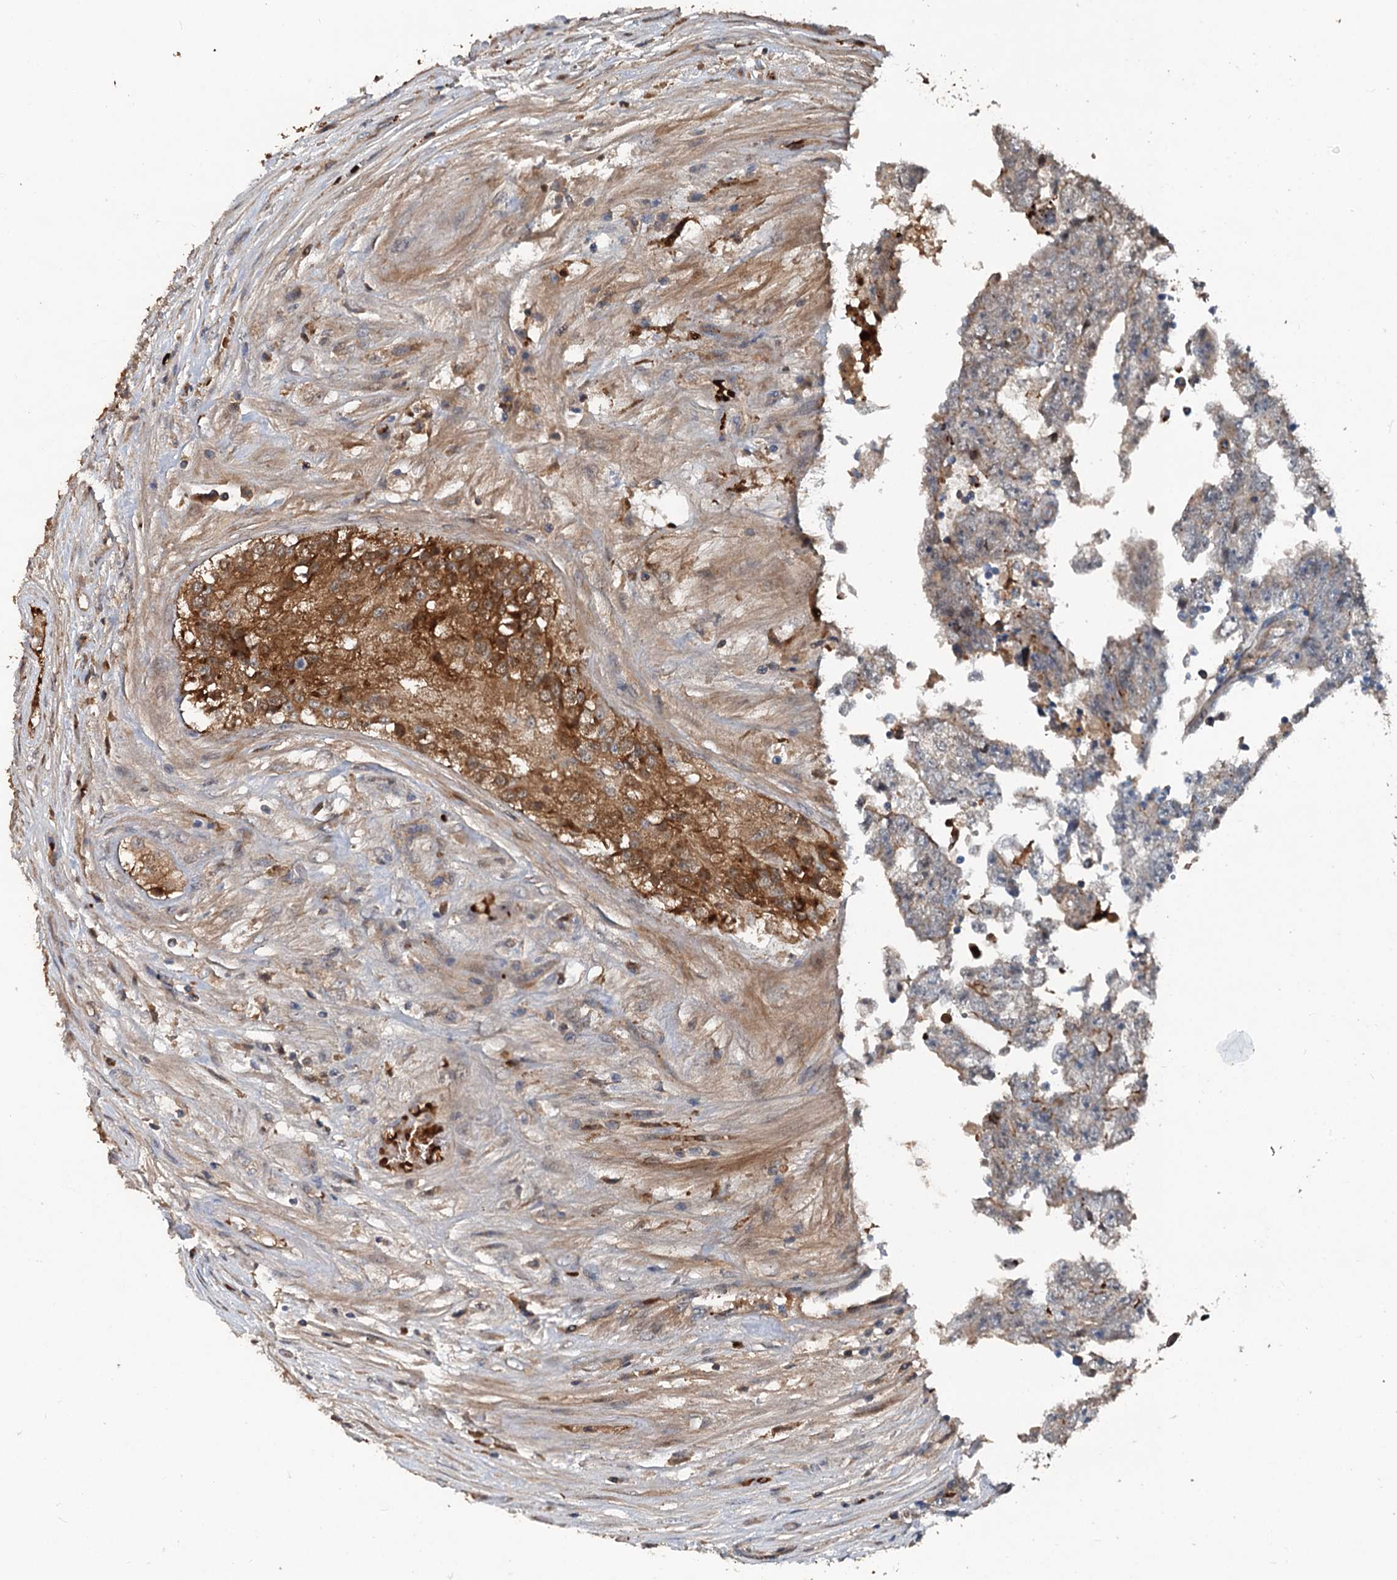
{"staining": {"intensity": "negative", "quantity": "none", "location": "none"}, "tissue": "testis cancer", "cell_type": "Tumor cells", "image_type": "cancer", "snomed": [{"axis": "morphology", "description": "Carcinoma, Embryonal, NOS"}, {"axis": "topography", "description": "Testis"}], "caption": "Immunohistochemical staining of embryonal carcinoma (testis) shows no significant positivity in tumor cells. (Immunohistochemistry (ihc), brightfield microscopy, high magnification).", "gene": "TEDC1", "patient": {"sex": "male", "age": 25}}